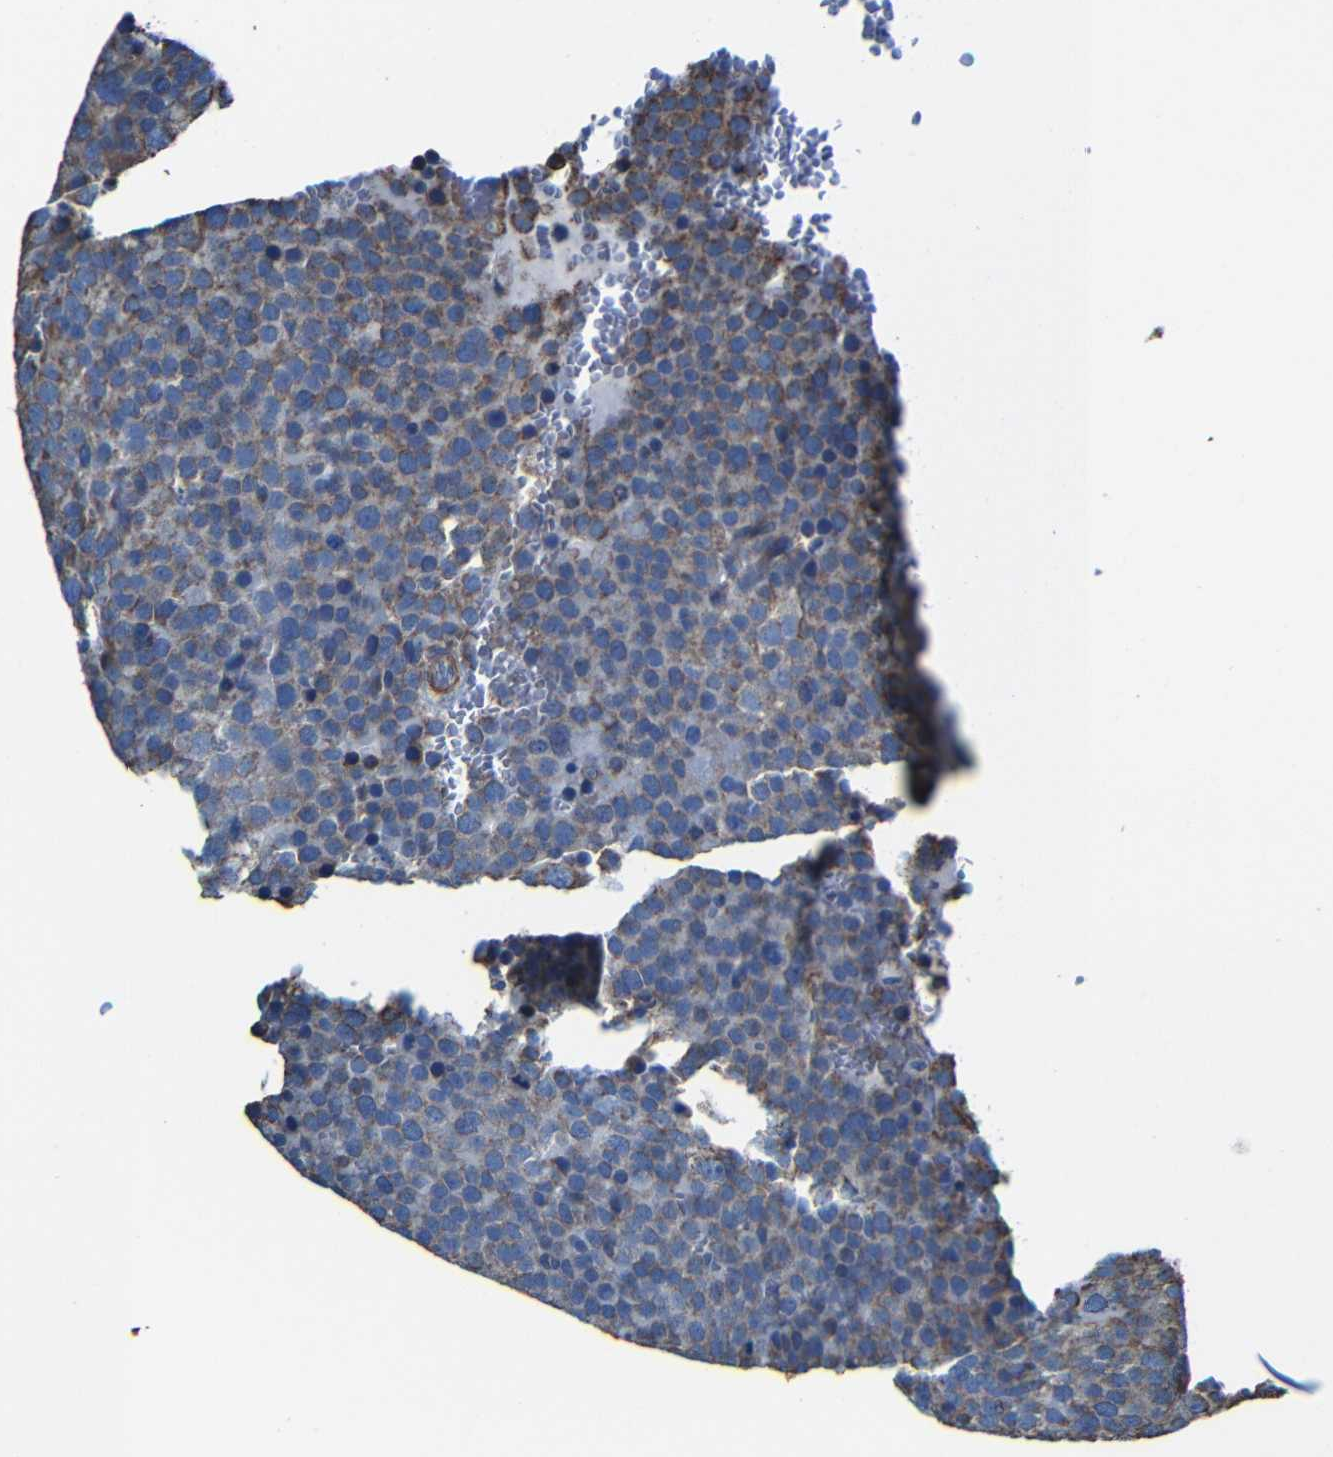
{"staining": {"intensity": "weak", "quantity": ">75%", "location": "cytoplasmic/membranous"}, "tissue": "testis cancer", "cell_type": "Tumor cells", "image_type": "cancer", "snomed": [{"axis": "morphology", "description": "Seminoma, NOS"}, {"axis": "topography", "description": "Testis"}], "caption": "Protein expression analysis of human testis cancer (seminoma) reveals weak cytoplasmic/membranous staining in about >75% of tumor cells.", "gene": "INTS6L", "patient": {"sex": "male", "age": 71}}